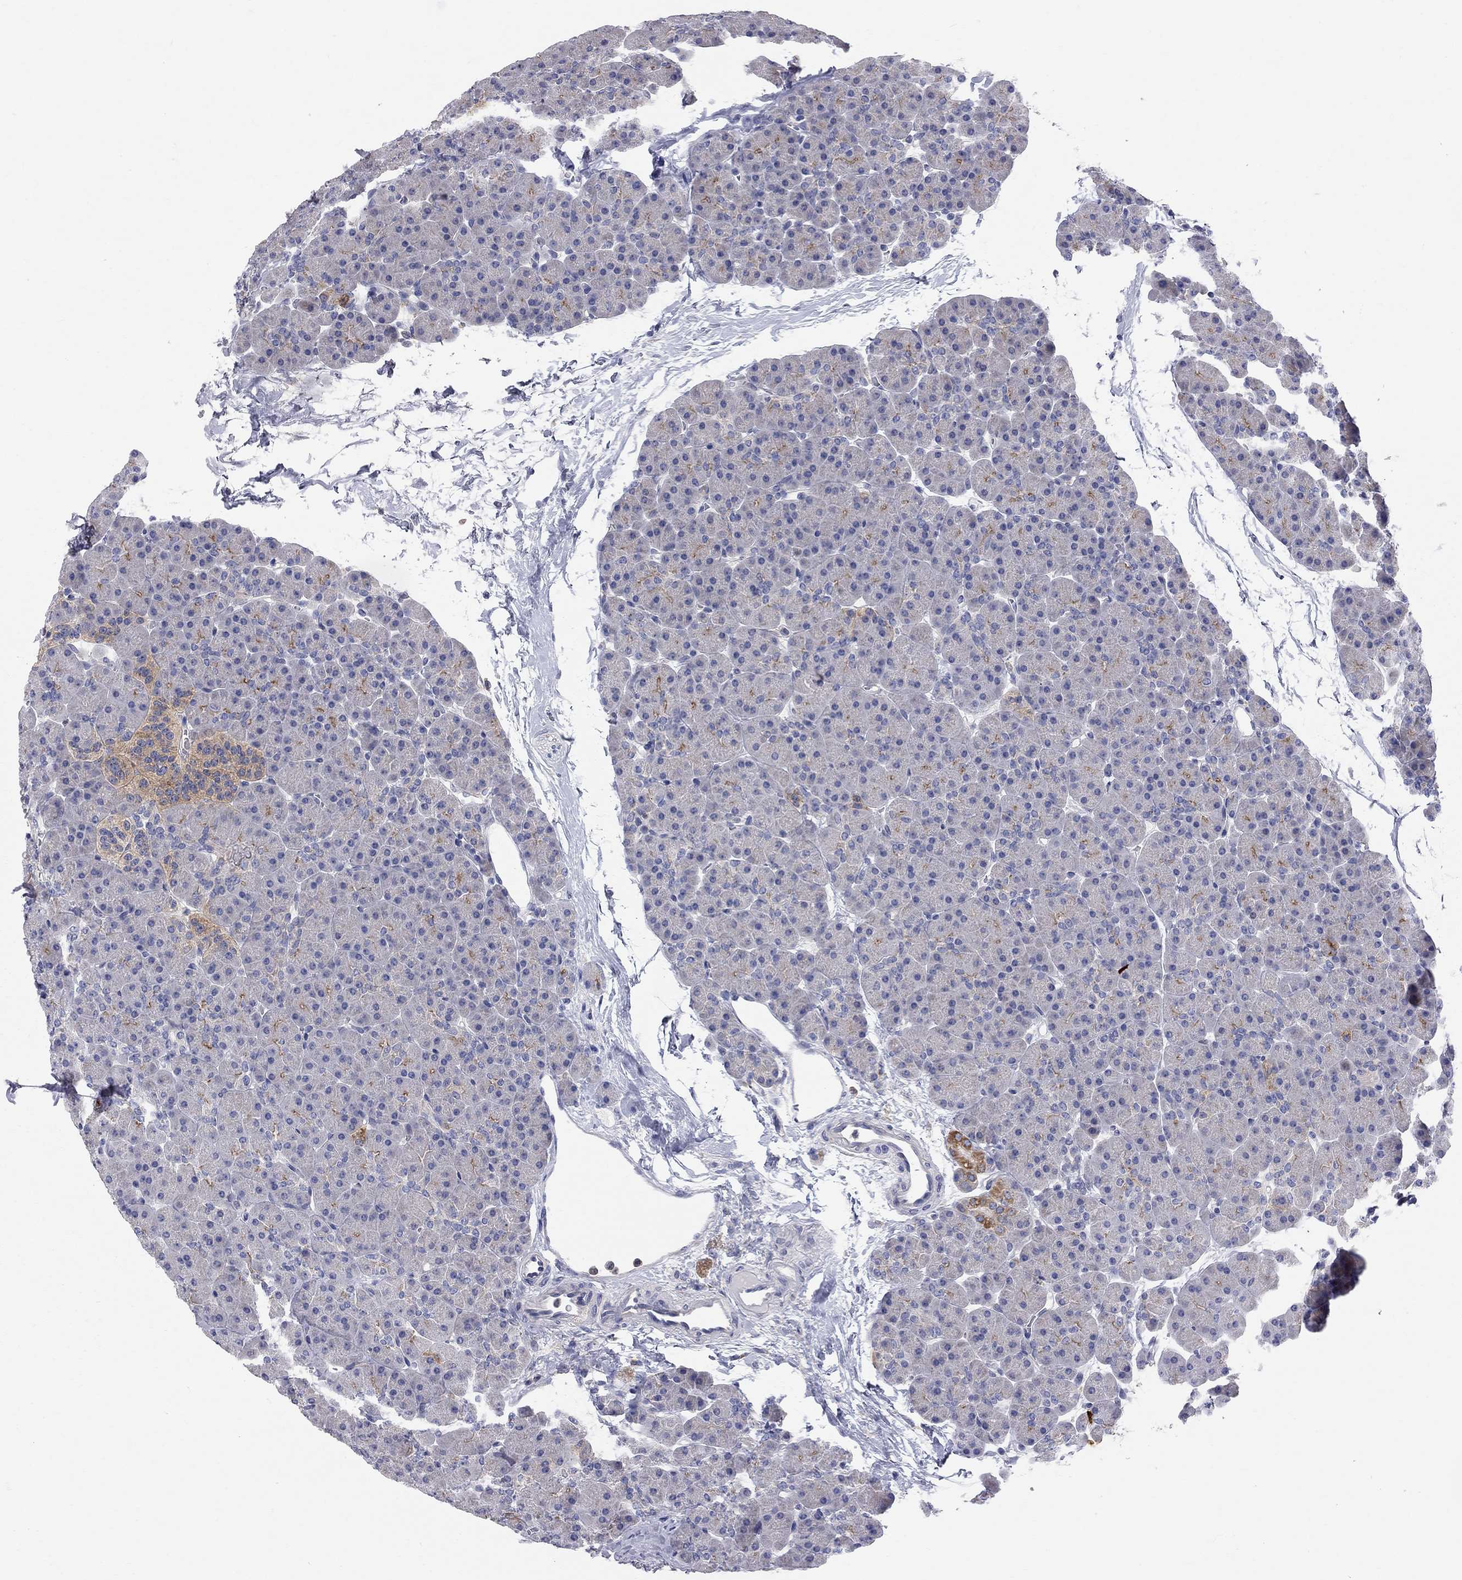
{"staining": {"intensity": "negative", "quantity": "none", "location": "none"}, "tissue": "pancreas", "cell_type": "Exocrine glandular cells", "image_type": "normal", "snomed": [{"axis": "morphology", "description": "Normal tissue, NOS"}, {"axis": "topography", "description": "Pancreas"}], "caption": "Immunohistochemistry (IHC) micrograph of normal pancreas: human pancreas stained with DAB (3,3'-diaminobenzidine) shows no significant protein staining in exocrine glandular cells. (Stains: DAB (3,3'-diaminobenzidine) IHC with hematoxylin counter stain, Microscopy: brightfield microscopy at high magnification).", "gene": "ACSL1", "patient": {"sex": "female", "age": 44}}